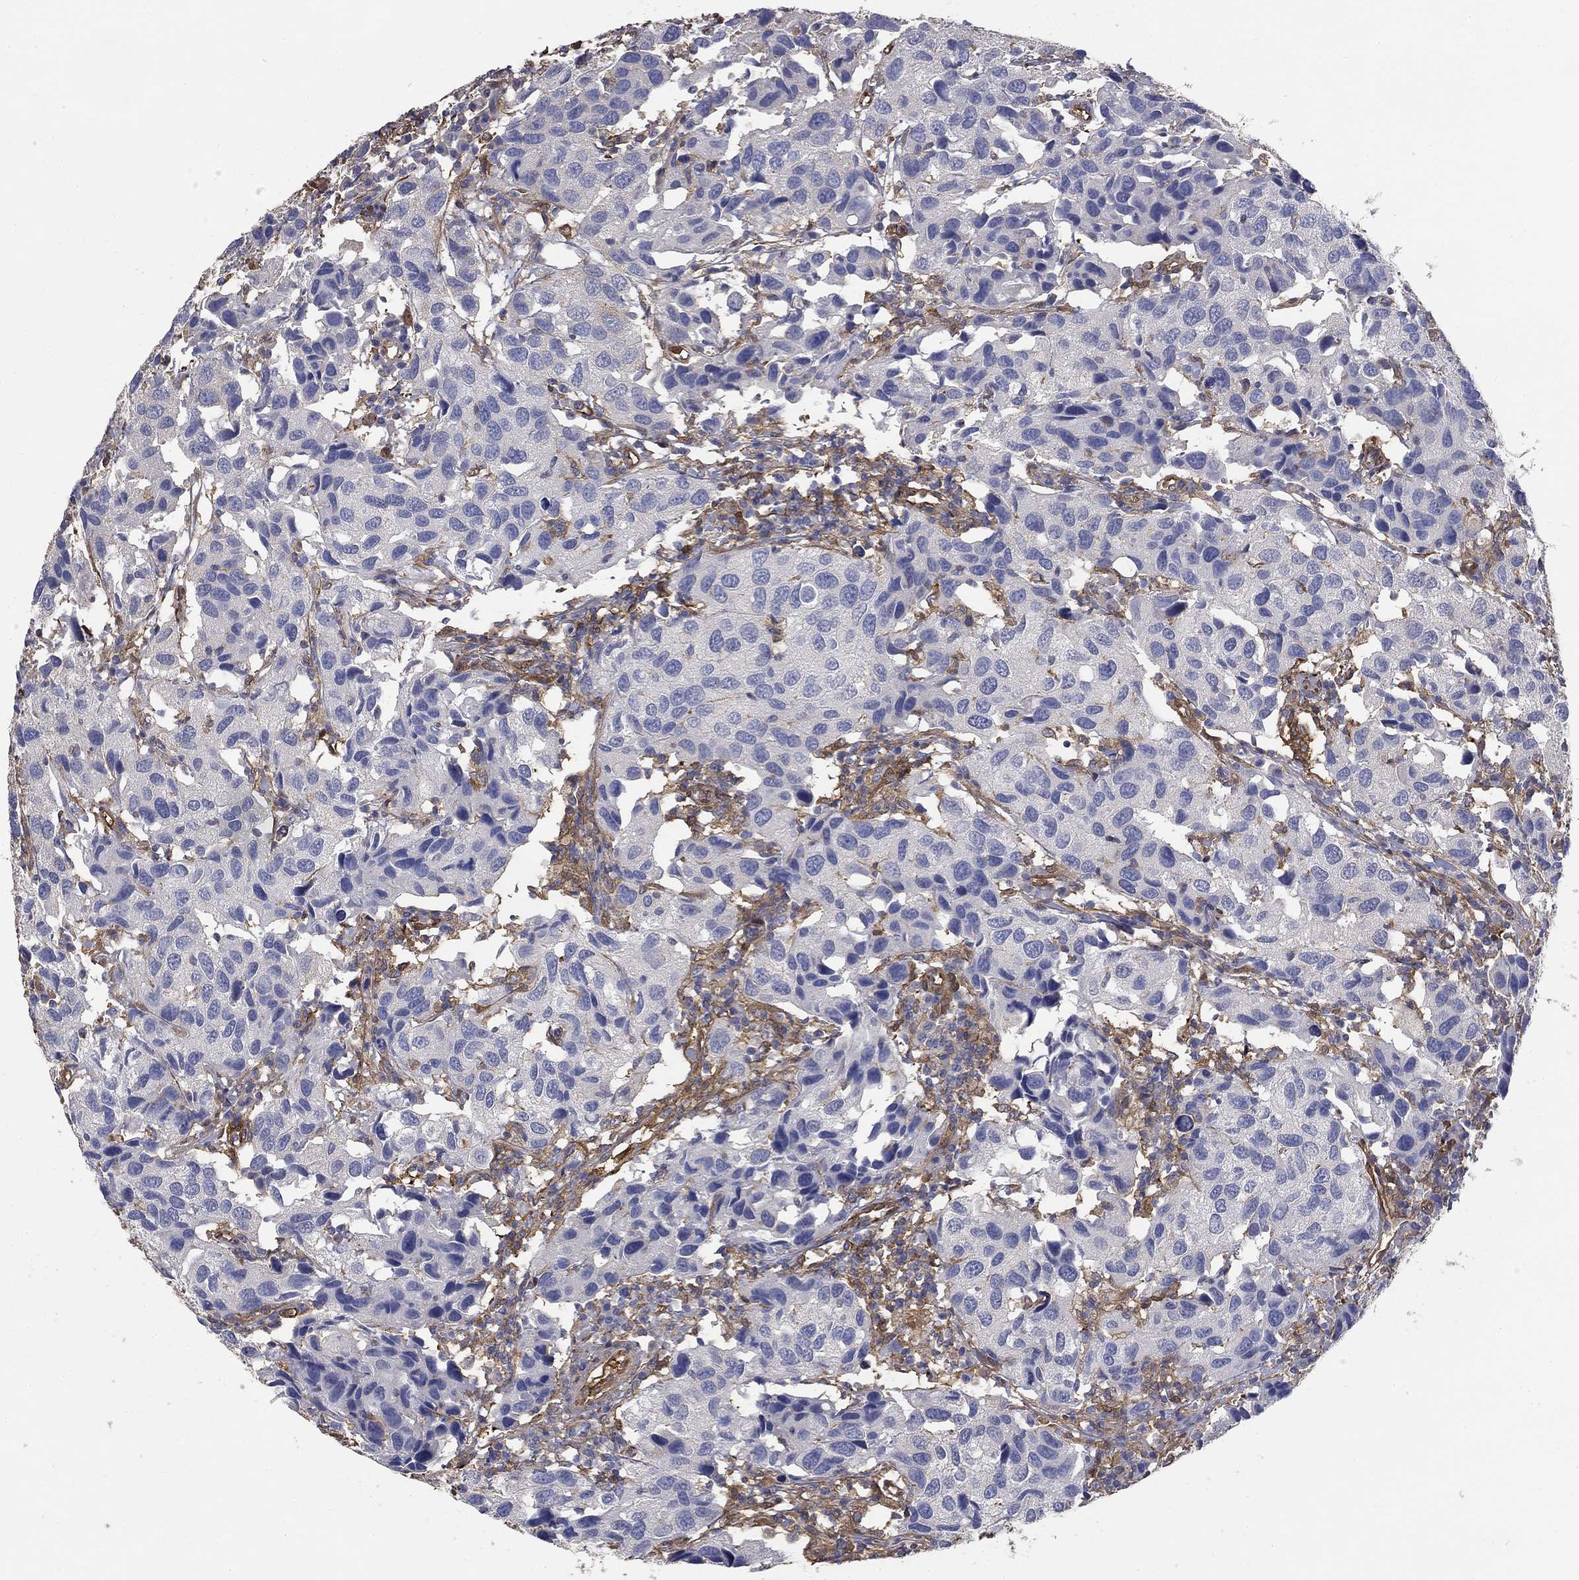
{"staining": {"intensity": "negative", "quantity": "none", "location": "none"}, "tissue": "urothelial cancer", "cell_type": "Tumor cells", "image_type": "cancer", "snomed": [{"axis": "morphology", "description": "Urothelial carcinoma, High grade"}, {"axis": "topography", "description": "Urinary bladder"}], "caption": "The micrograph demonstrates no significant positivity in tumor cells of urothelial cancer. Brightfield microscopy of immunohistochemistry stained with DAB (3,3'-diaminobenzidine) (brown) and hematoxylin (blue), captured at high magnification.", "gene": "DPYSL2", "patient": {"sex": "male", "age": 79}}